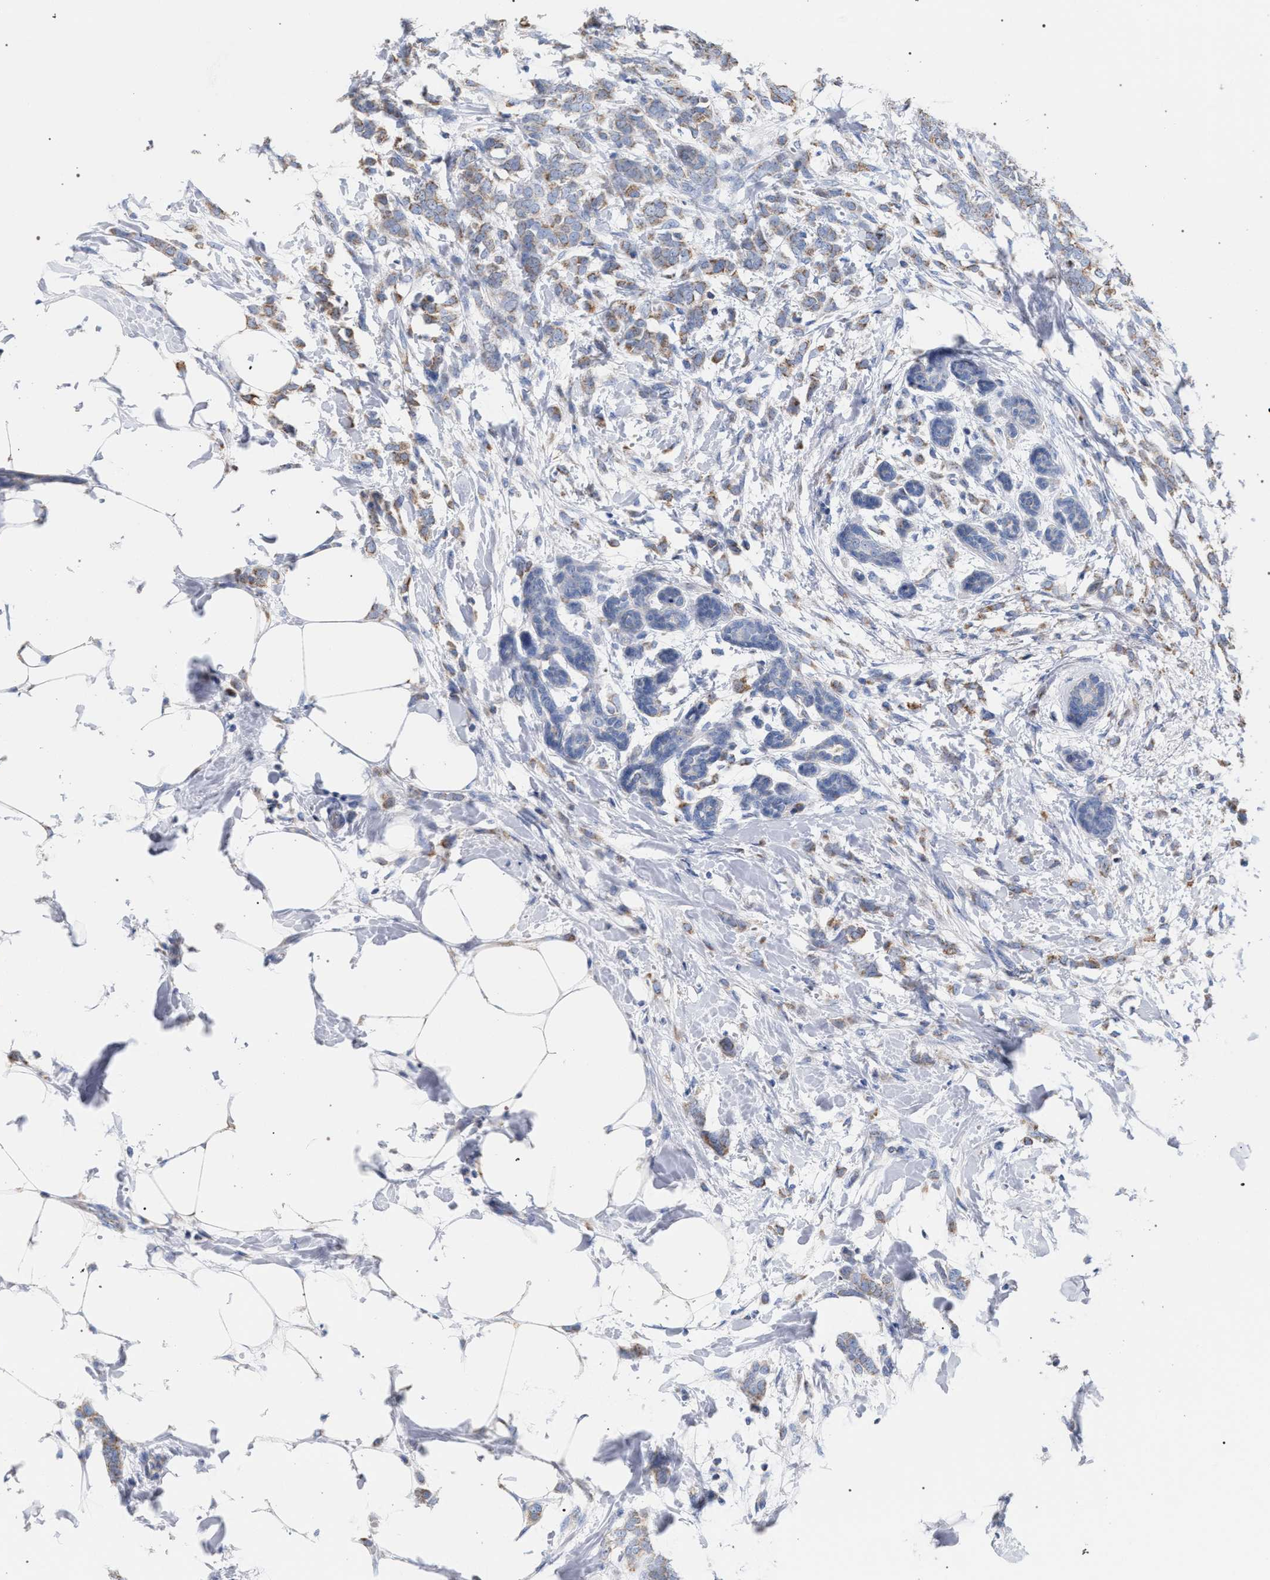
{"staining": {"intensity": "moderate", "quantity": ">75%", "location": "cytoplasmic/membranous"}, "tissue": "breast cancer", "cell_type": "Tumor cells", "image_type": "cancer", "snomed": [{"axis": "morphology", "description": "Lobular carcinoma, in situ"}, {"axis": "morphology", "description": "Lobular carcinoma"}, {"axis": "topography", "description": "Breast"}], "caption": "Immunohistochemical staining of human breast lobular carcinoma displays medium levels of moderate cytoplasmic/membranous expression in about >75% of tumor cells.", "gene": "ECI2", "patient": {"sex": "female", "age": 41}}